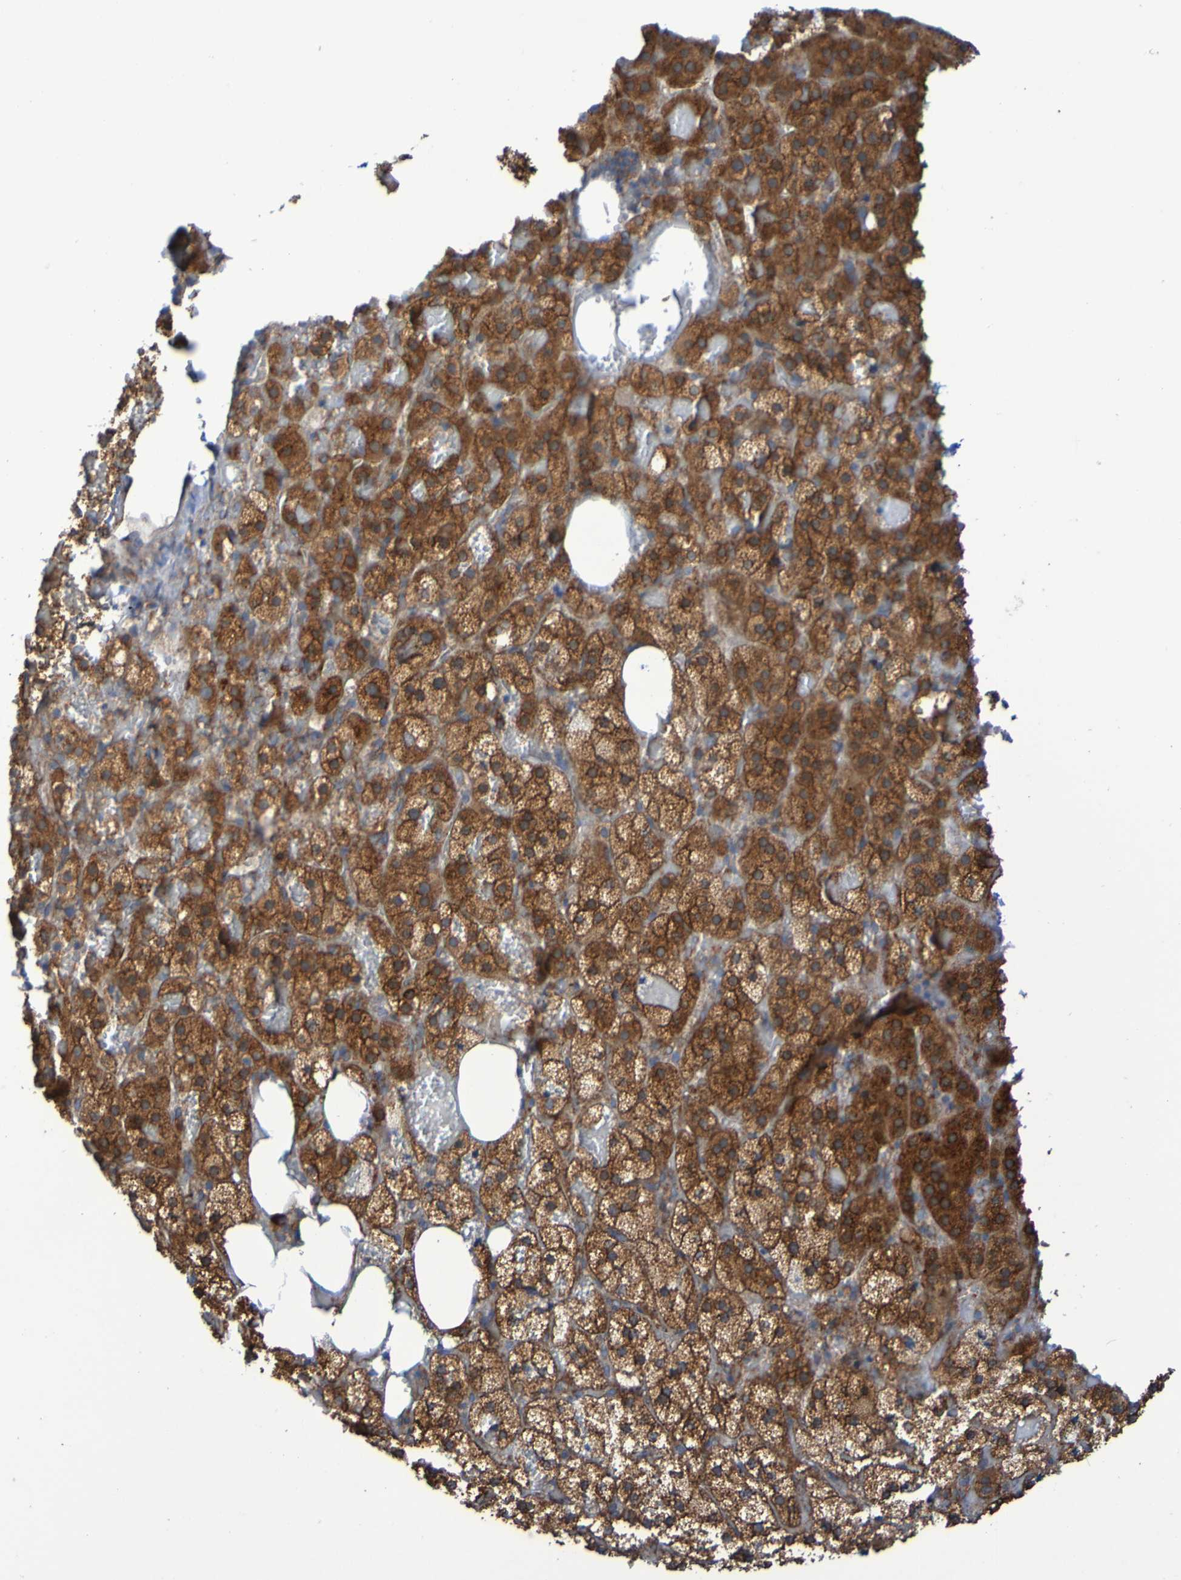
{"staining": {"intensity": "moderate", "quantity": ">75%", "location": "cytoplasmic/membranous"}, "tissue": "adrenal gland", "cell_type": "Glandular cells", "image_type": "normal", "snomed": [{"axis": "morphology", "description": "Normal tissue, NOS"}, {"axis": "topography", "description": "Adrenal gland"}], "caption": "IHC micrograph of normal adrenal gland stained for a protein (brown), which shows medium levels of moderate cytoplasmic/membranous expression in approximately >75% of glandular cells.", "gene": "FKBP3", "patient": {"sex": "female", "age": 59}}